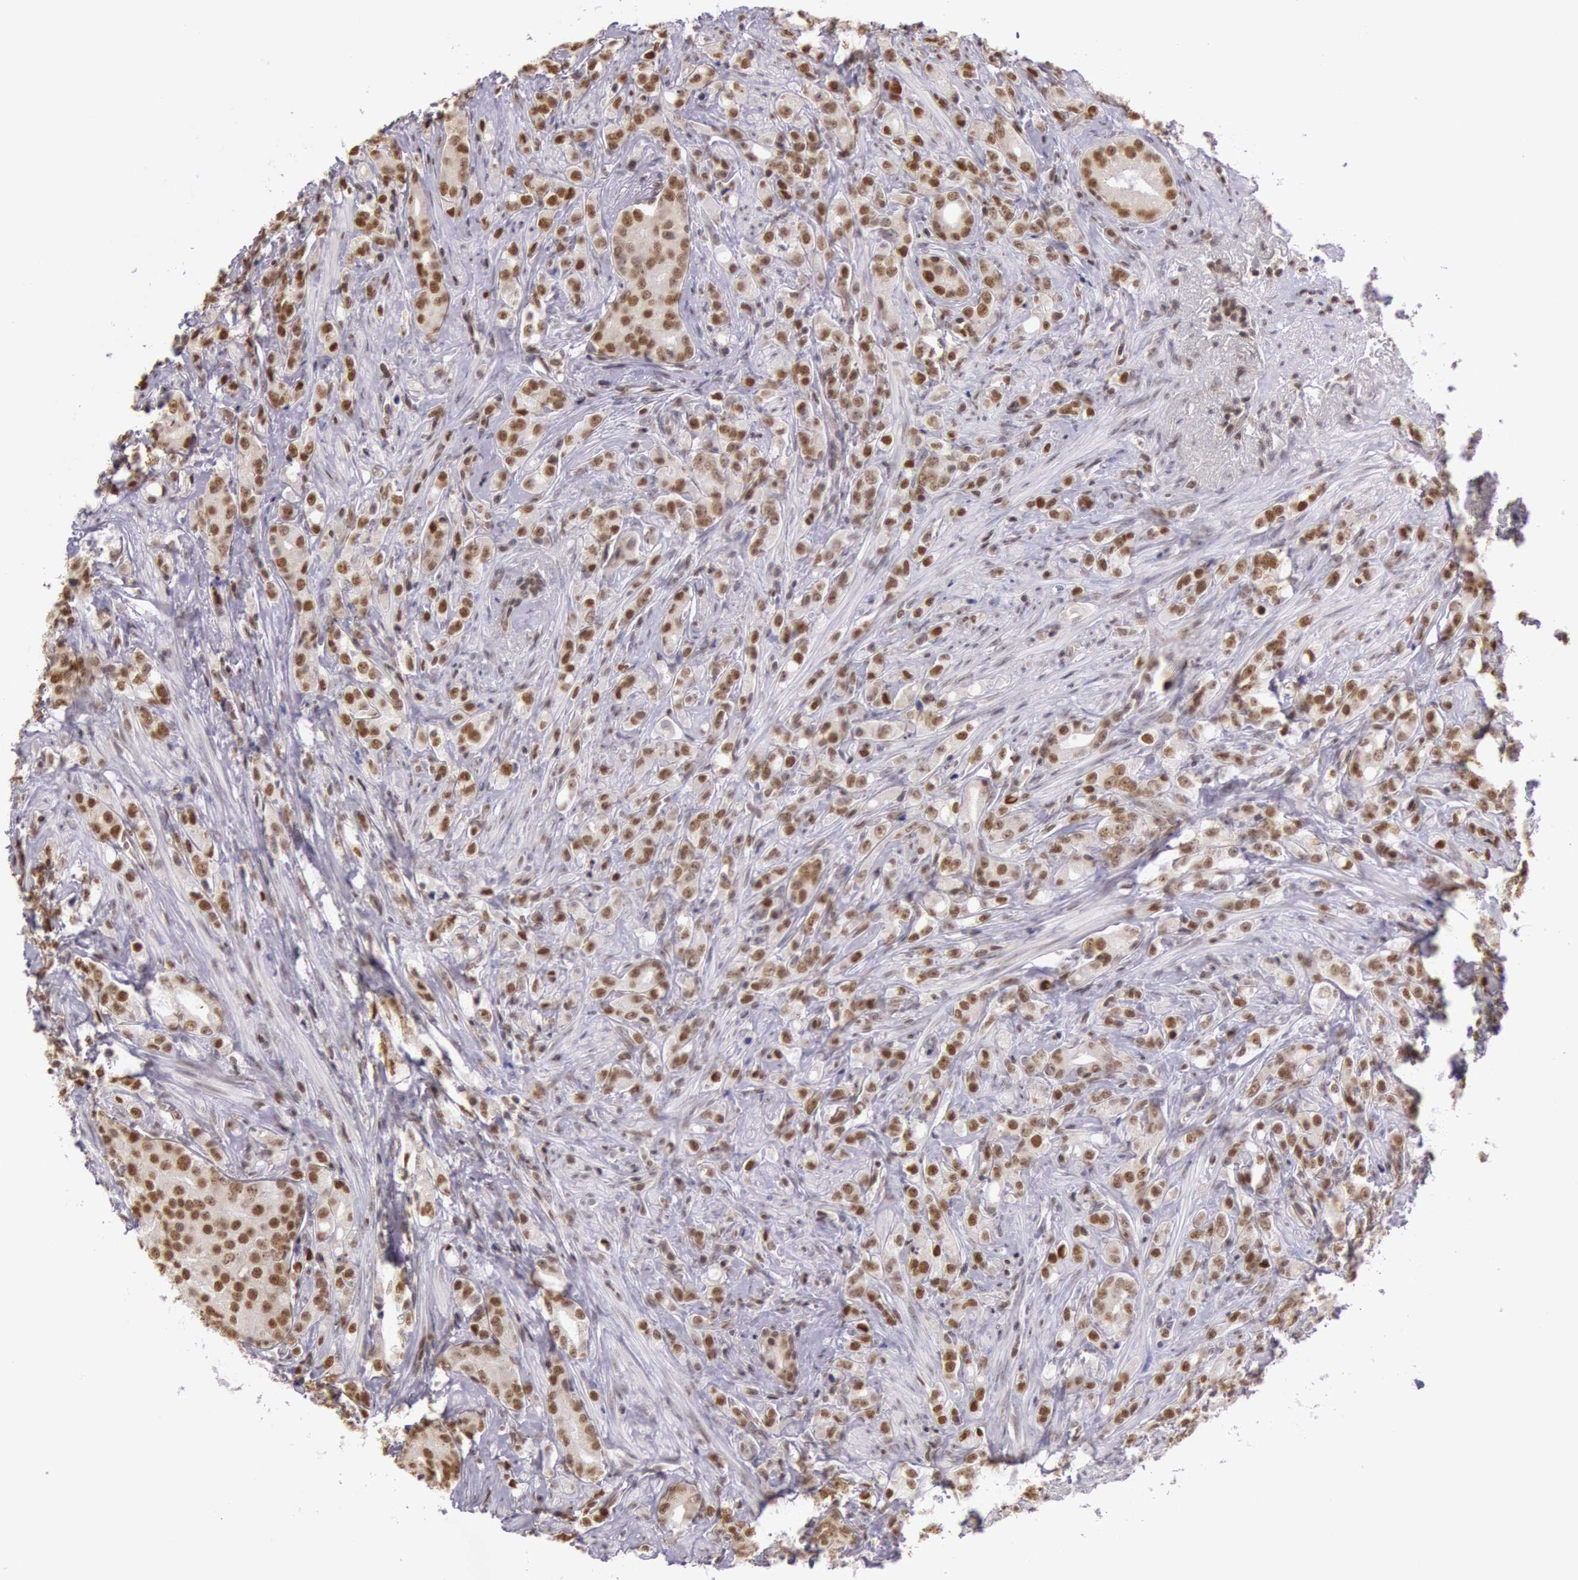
{"staining": {"intensity": "strong", "quantity": ">75%", "location": "nuclear"}, "tissue": "prostate cancer", "cell_type": "Tumor cells", "image_type": "cancer", "snomed": [{"axis": "morphology", "description": "Adenocarcinoma, Medium grade"}, {"axis": "topography", "description": "Prostate"}], "caption": "Human prostate adenocarcinoma (medium-grade) stained for a protein (brown) shows strong nuclear positive expression in approximately >75% of tumor cells.", "gene": "ESS2", "patient": {"sex": "male", "age": 59}}